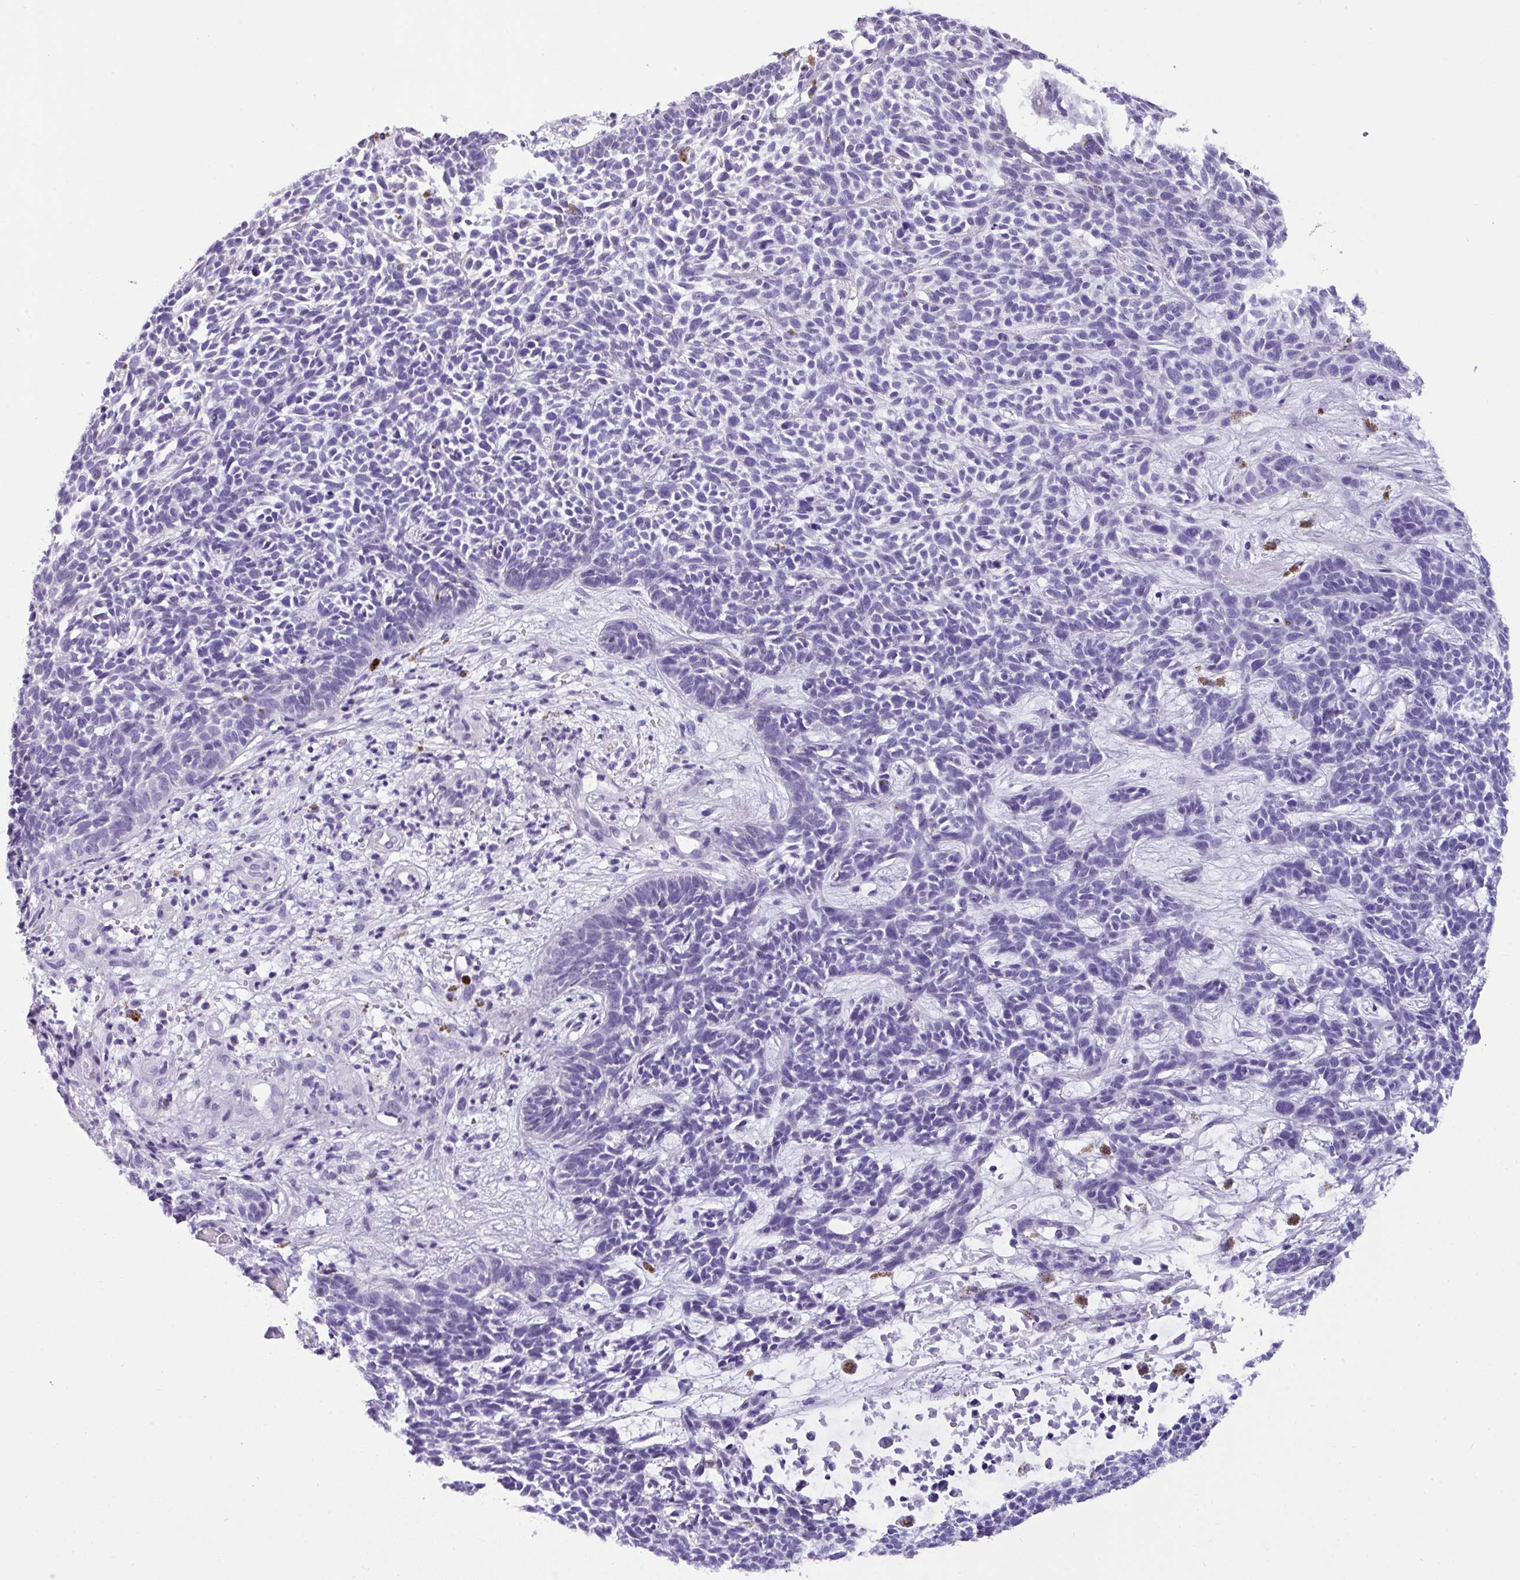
{"staining": {"intensity": "negative", "quantity": "none", "location": "none"}, "tissue": "skin cancer", "cell_type": "Tumor cells", "image_type": "cancer", "snomed": [{"axis": "morphology", "description": "Basal cell carcinoma"}, {"axis": "topography", "description": "Skin"}], "caption": "The immunohistochemistry (IHC) image has no significant positivity in tumor cells of basal cell carcinoma (skin) tissue.", "gene": "MUC21", "patient": {"sex": "female", "age": 84}}